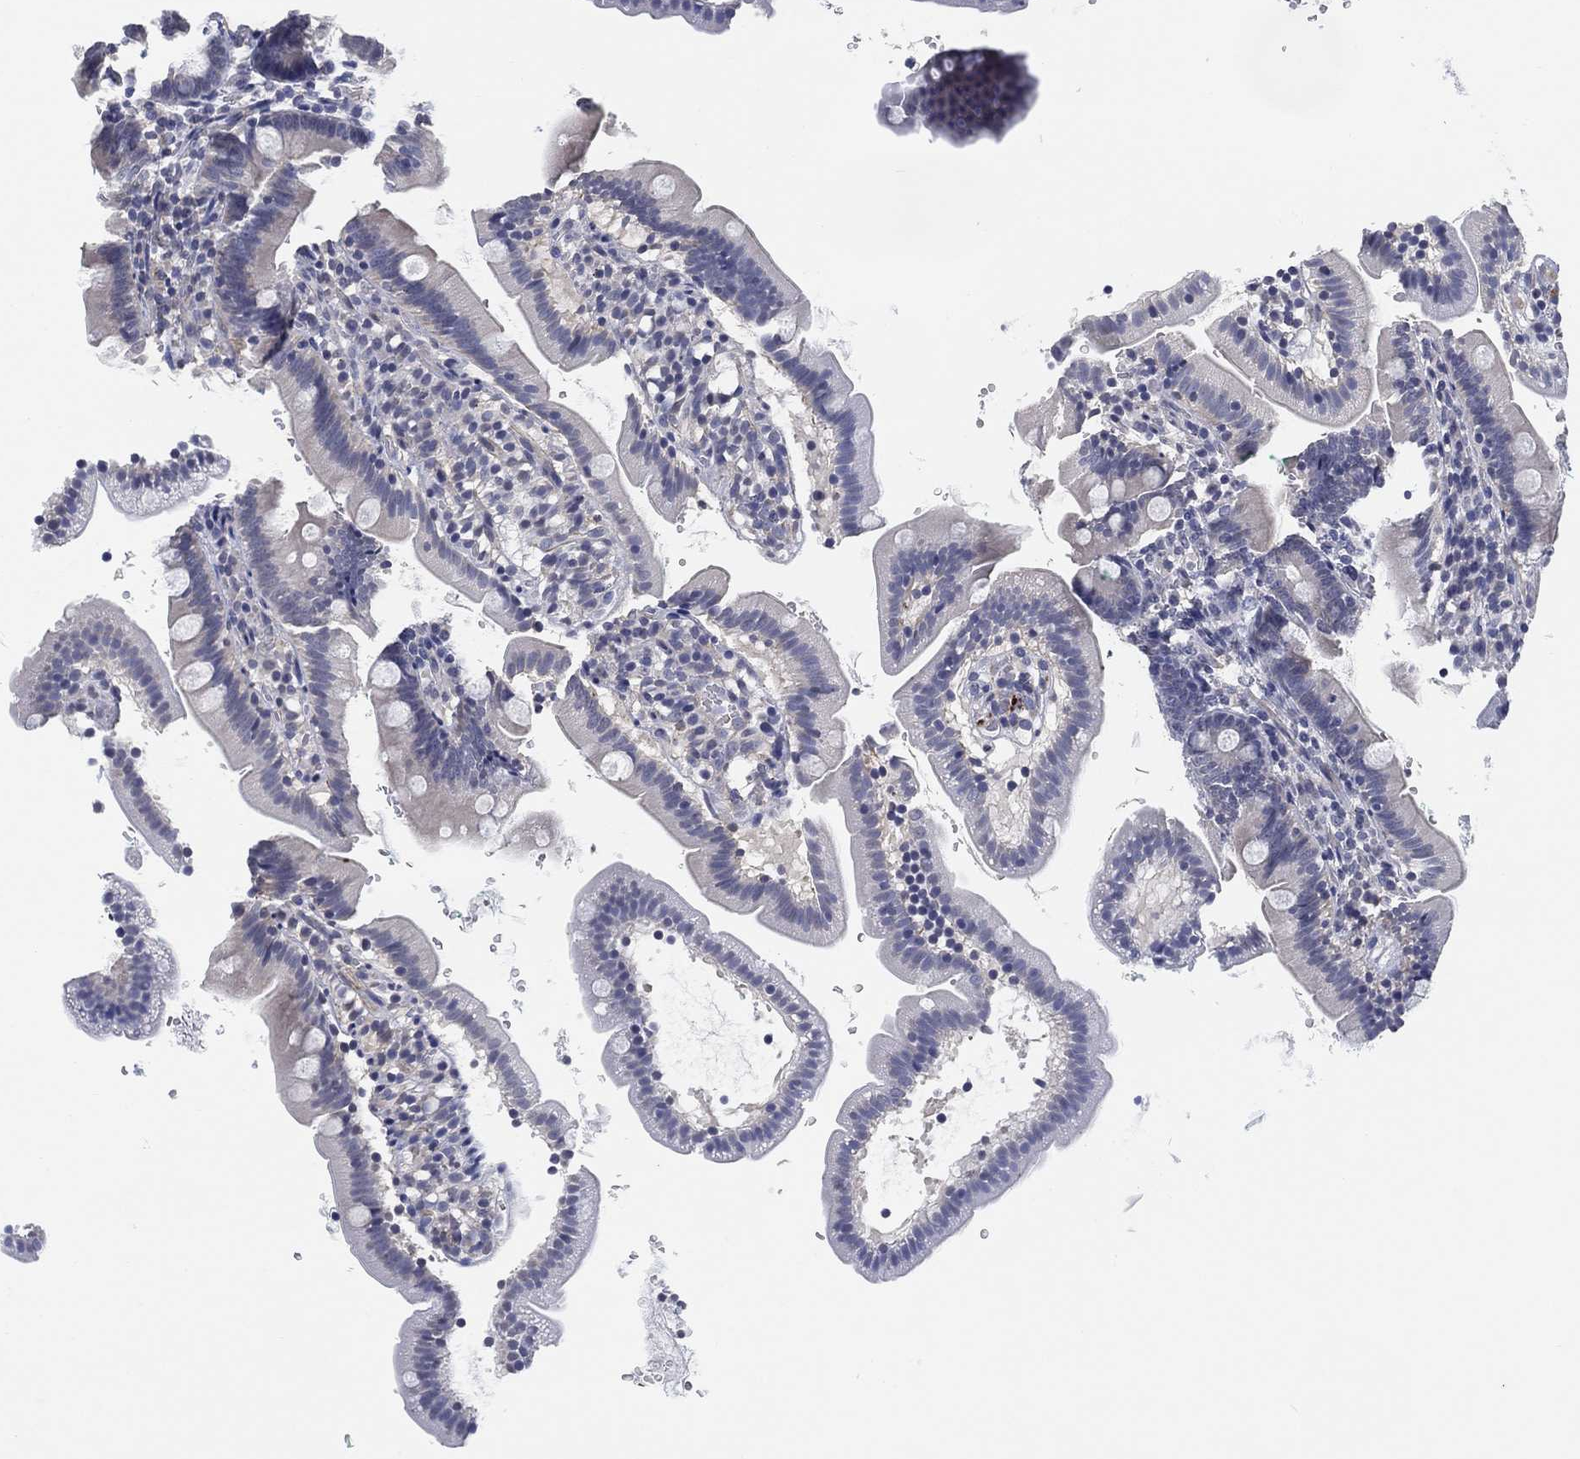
{"staining": {"intensity": "negative", "quantity": "none", "location": "none"}, "tissue": "duodenum", "cell_type": "Glandular cells", "image_type": "normal", "snomed": [{"axis": "morphology", "description": "Normal tissue, NOS"}, {"axis": "topography", "description": "Duodenum"}], "caption": "High magnification brightfield microscopy of benign duodenum stained with DAB (3,3'-diaminobenzidine) (brown) and counterstained with hematoxylin (blue): glandular cells show no significant staining. Nuclei are stained in blue.", "gene": "OTUB2", "patient": {"sex": "female", "age": 67}}